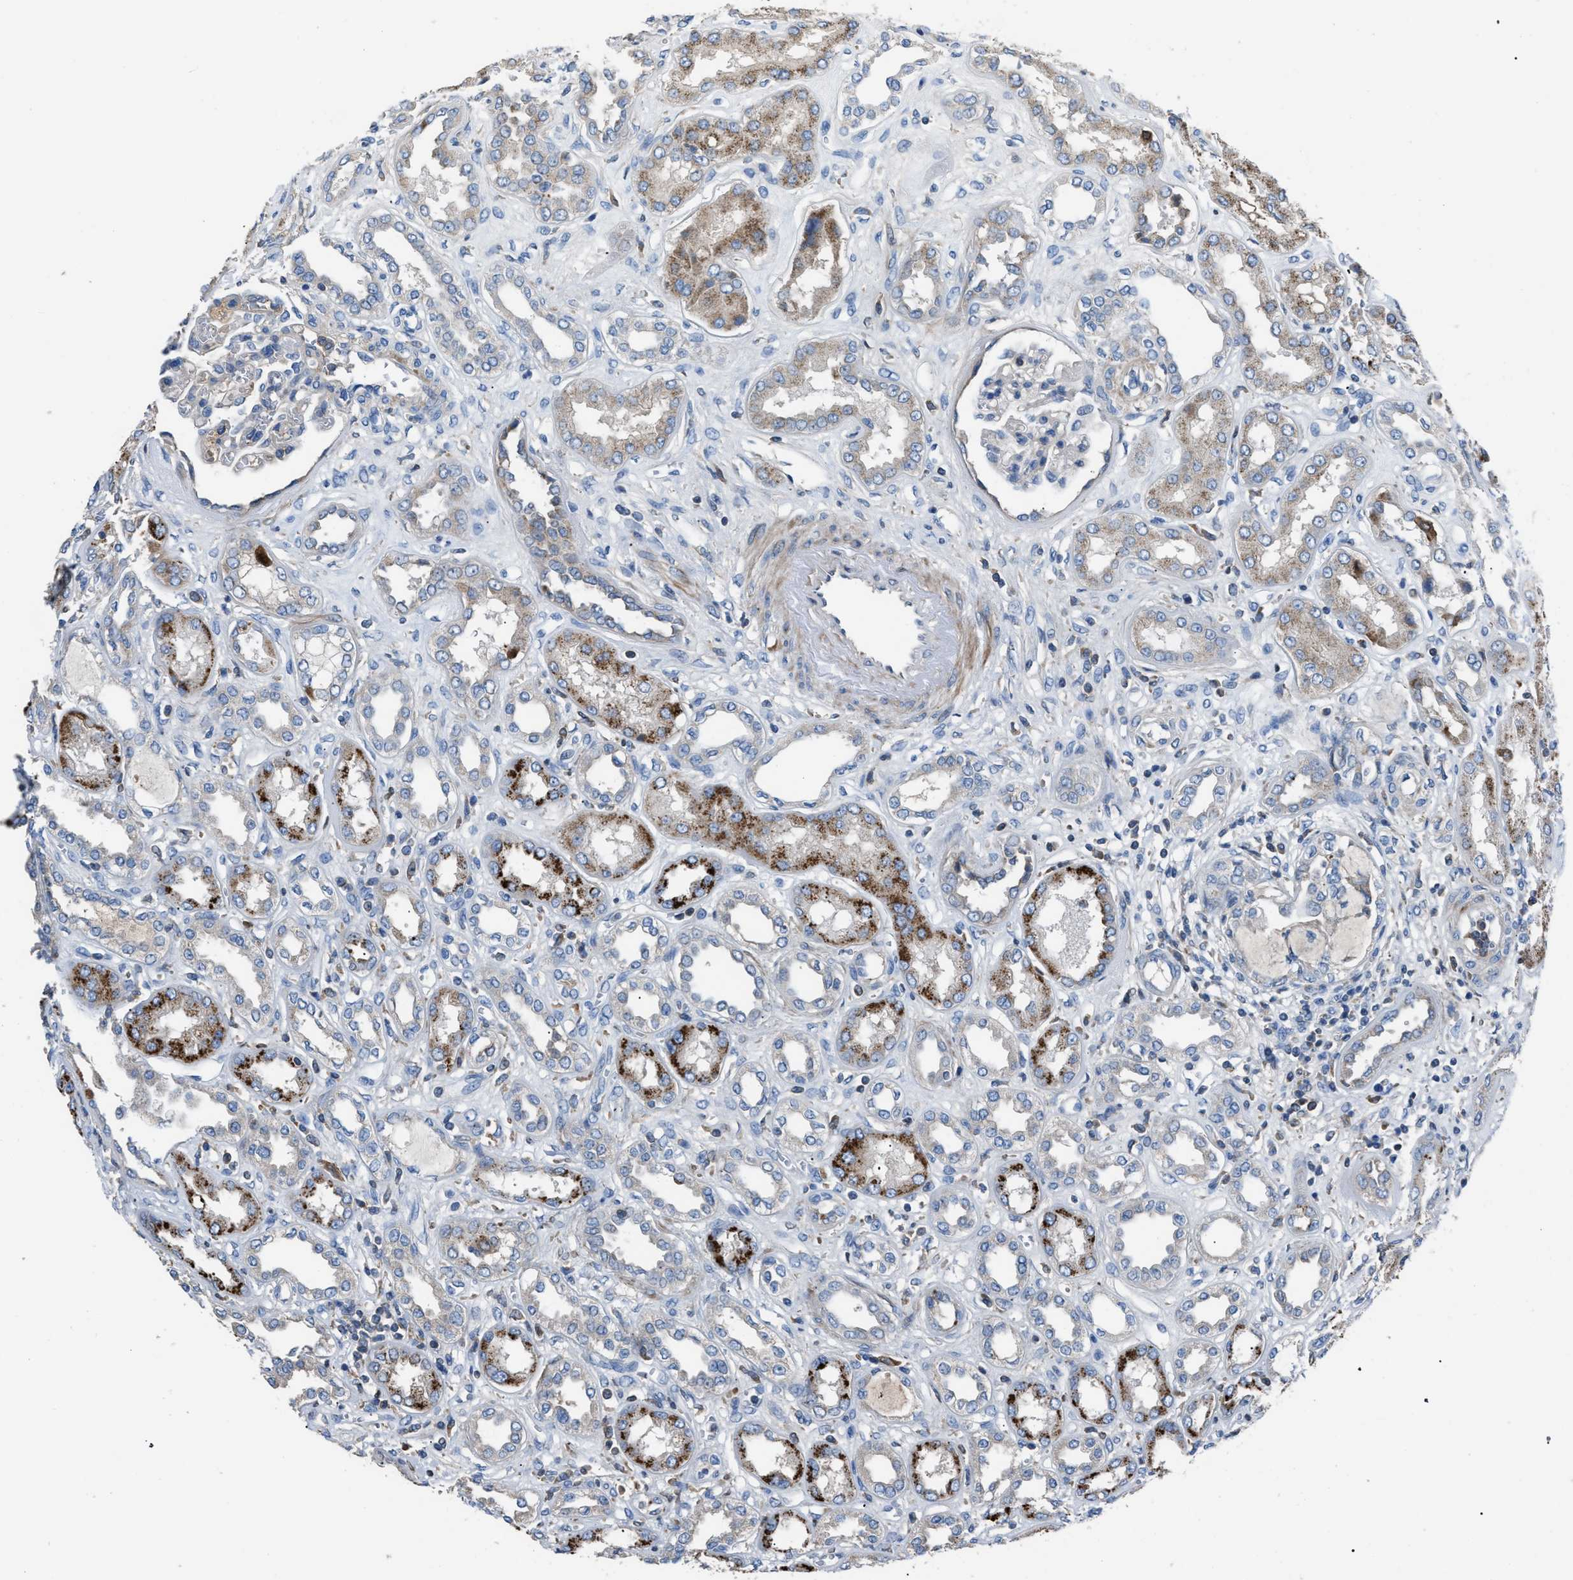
{"staining": {"intensity": "negative", "quantity": "none", "location": "none"}, "tissue": "kidney", "cell_type": "Cells in glomeruli", "image_type": "normal", "snomed": [{"axis": "morphology", "description": "Normal tissue, NOS"}, {"axis": "topography", "description": "Kidney"}], "caption": "The histopathology image displays no staining of cells in glomeruli in unremarkable kidney.", "gene": "SGCZ", "patient": {"sex": "male", "age": 59}}